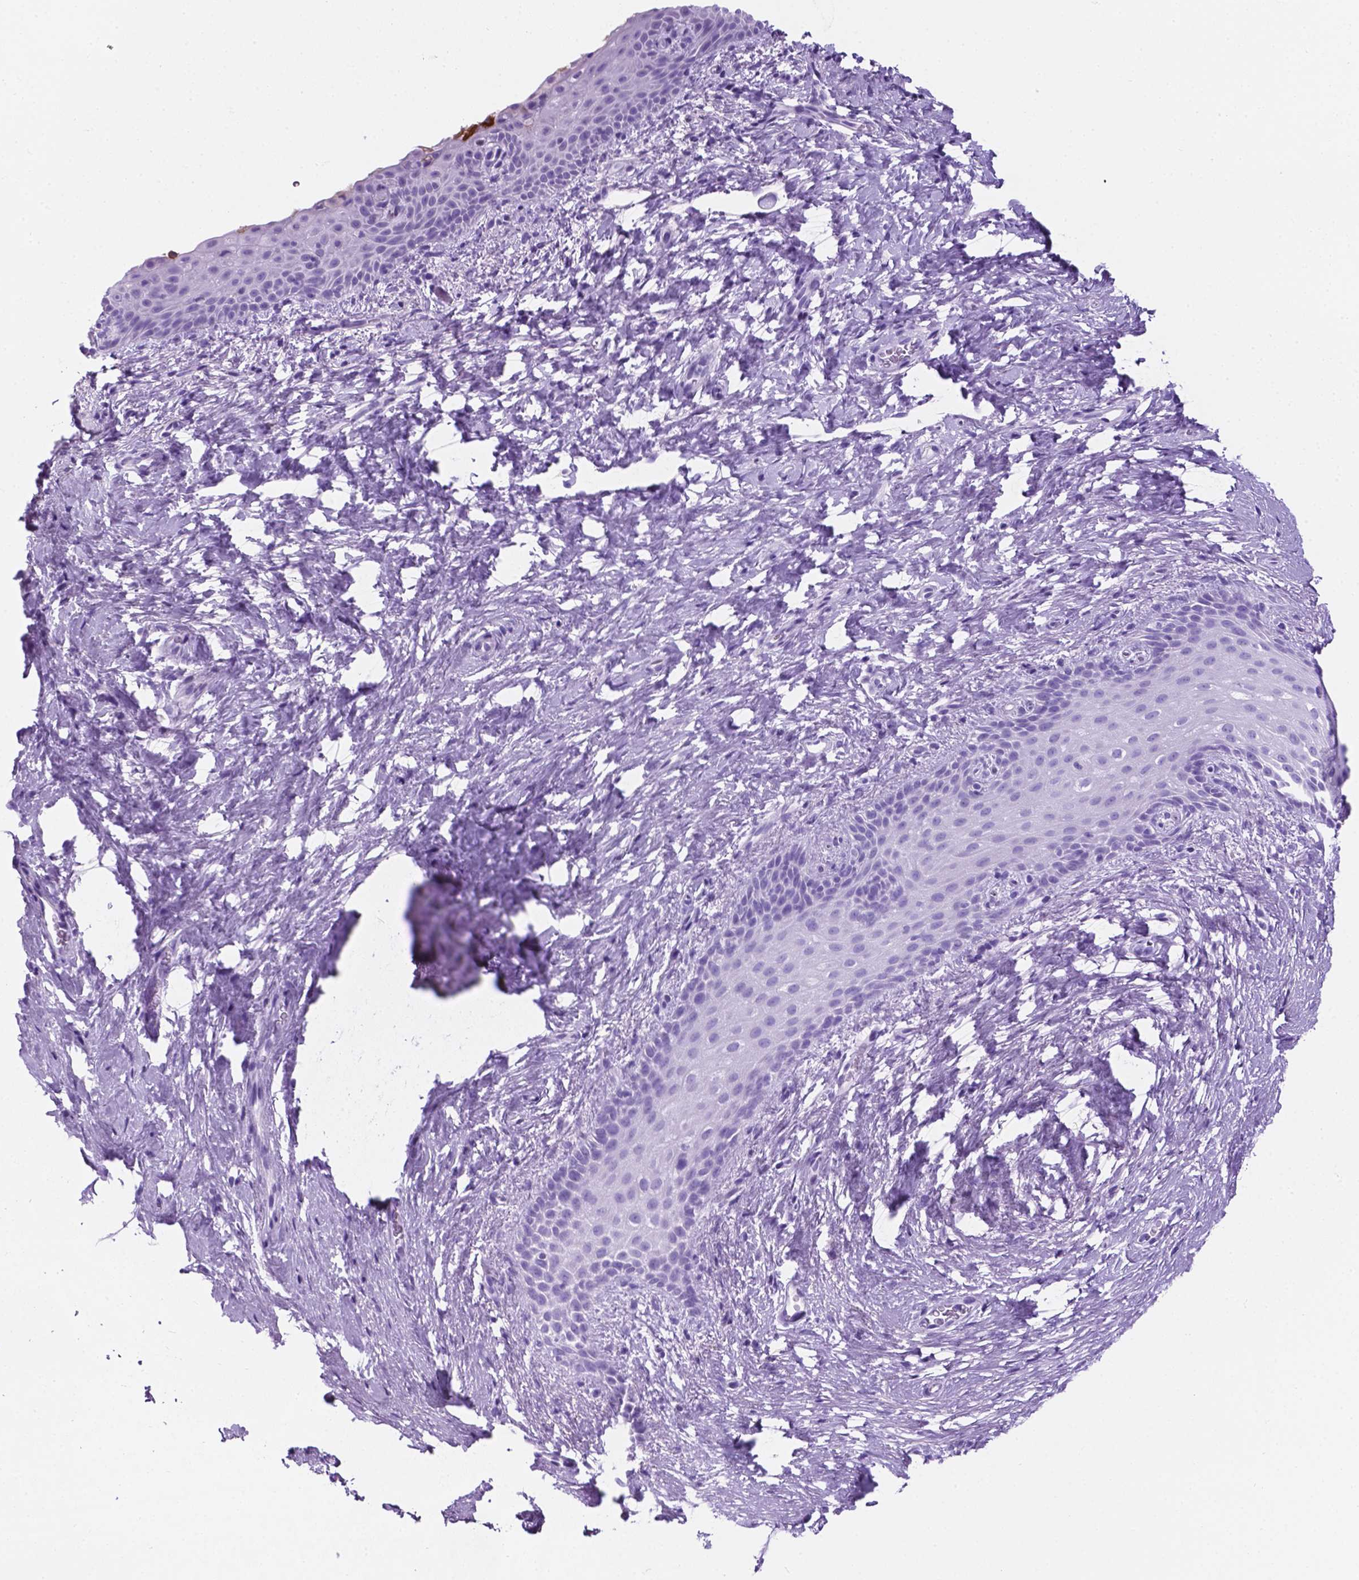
{"staining": {"intensity": "negative", "quantity": "none", "location": "none"}, "tissue": "skin", "cell_type": "Epidermal cells", "image_type": "normal", "snomed": [{"axis": "morphology", "description": "Normal tissue, NOS"}, {"axis": "topography", "description": "Anal"}], "caption": "This is an immunohistochemistry micrograph of benign skin. There is no staining in epidermal cells.", "gene": "C17orf107", "patient": {"sex": "female", "age": 46}}